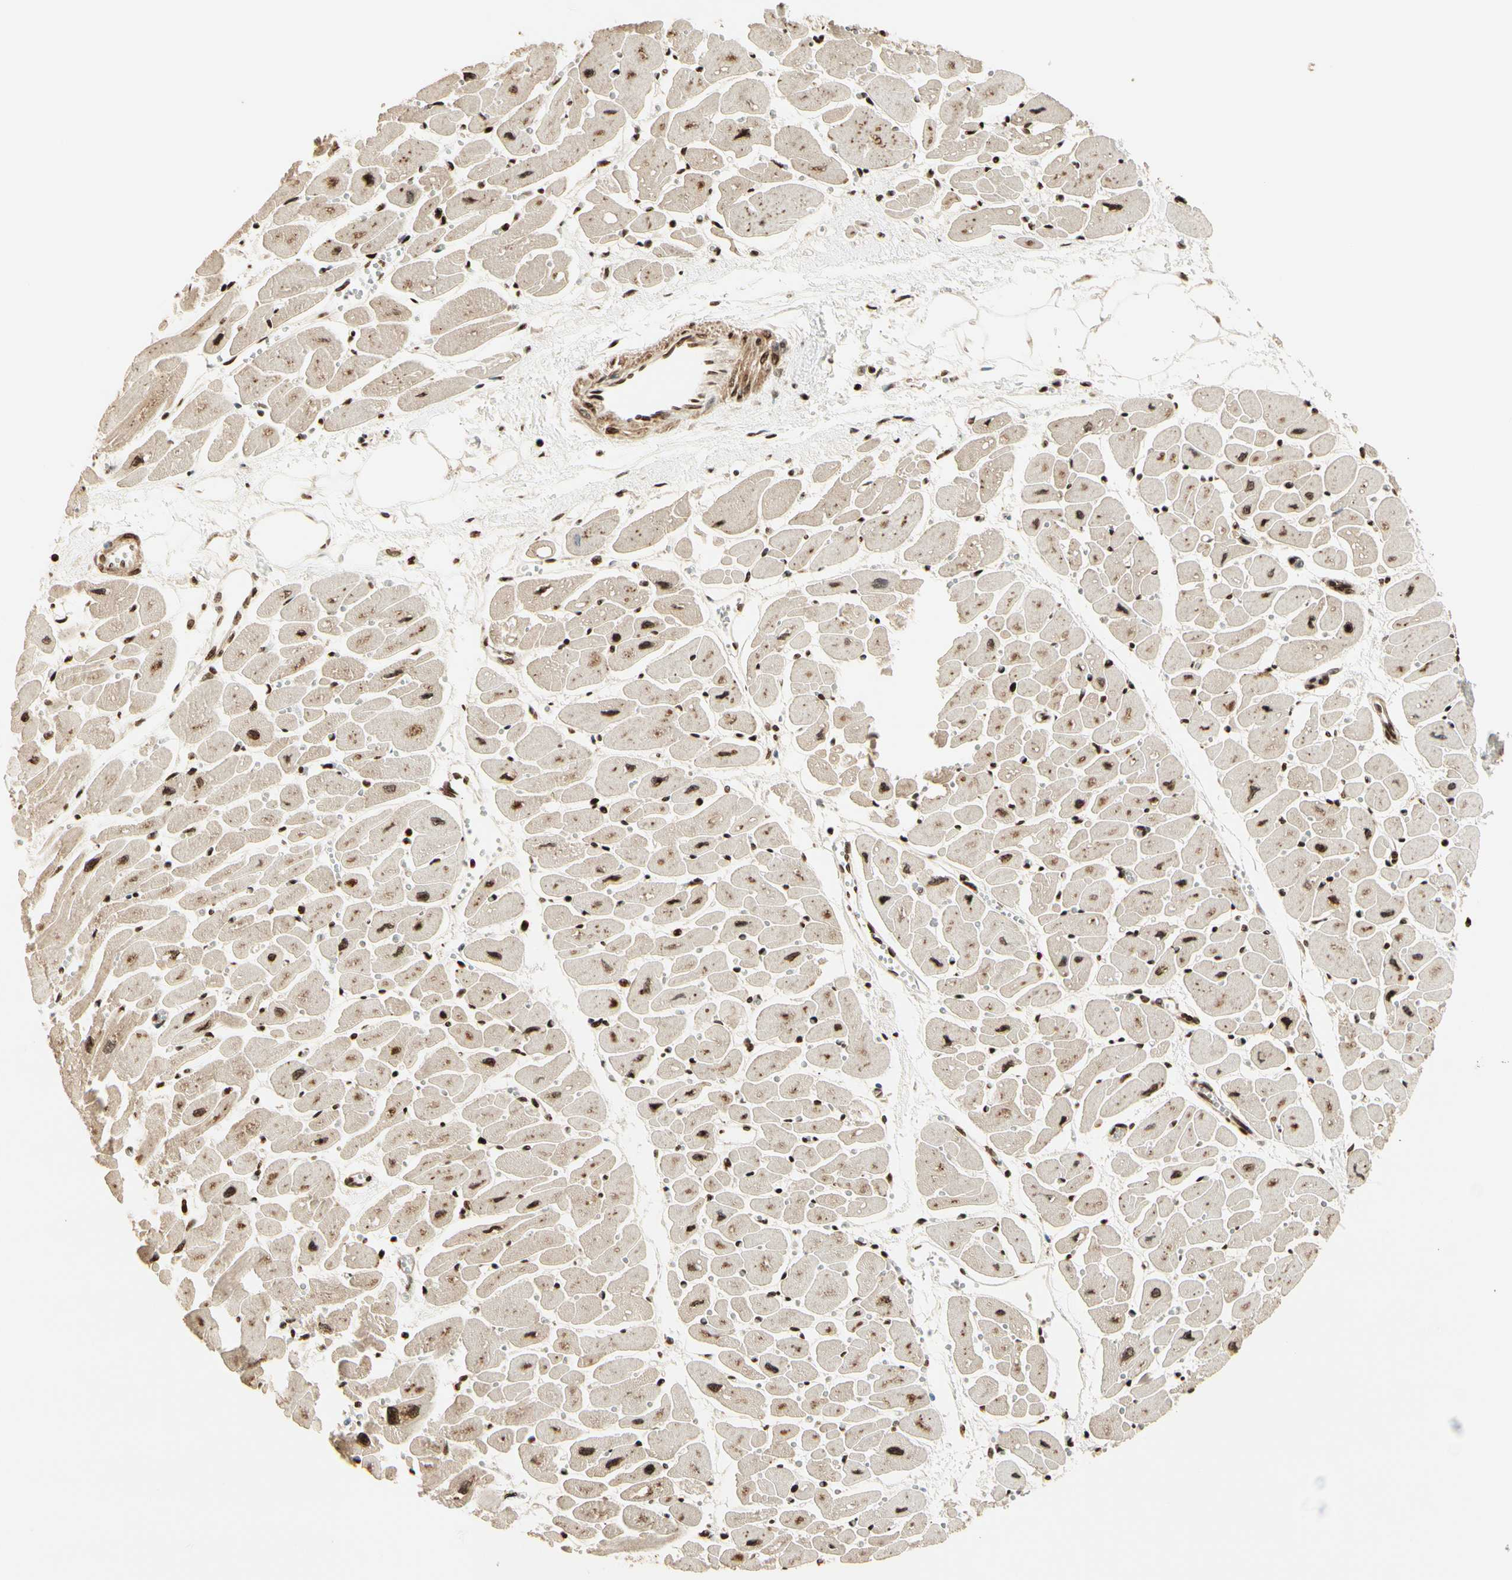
{"staining": {"intensity": "moderate", "quantity": ">75%", "location": "nuclear"}, "tissue": "heart muscle", "cell_type": "Cardiomyocytes", "image_type": "normal", "snomed": [{"axis": "morphology", "description": "Normal tissue, NOS"}, {"axis": "topography", "description": "Heart"}], "caption": "Protein expression analysis of normal human heart muscle reveals moderate nuclear positivity in approximately >75% of cardiomyocytes. The protein of interest is shown in brown color, while the nuclei are stained blue.", "gene": "TSHZ3", "patient": {"sex": "female", "age": 54}}